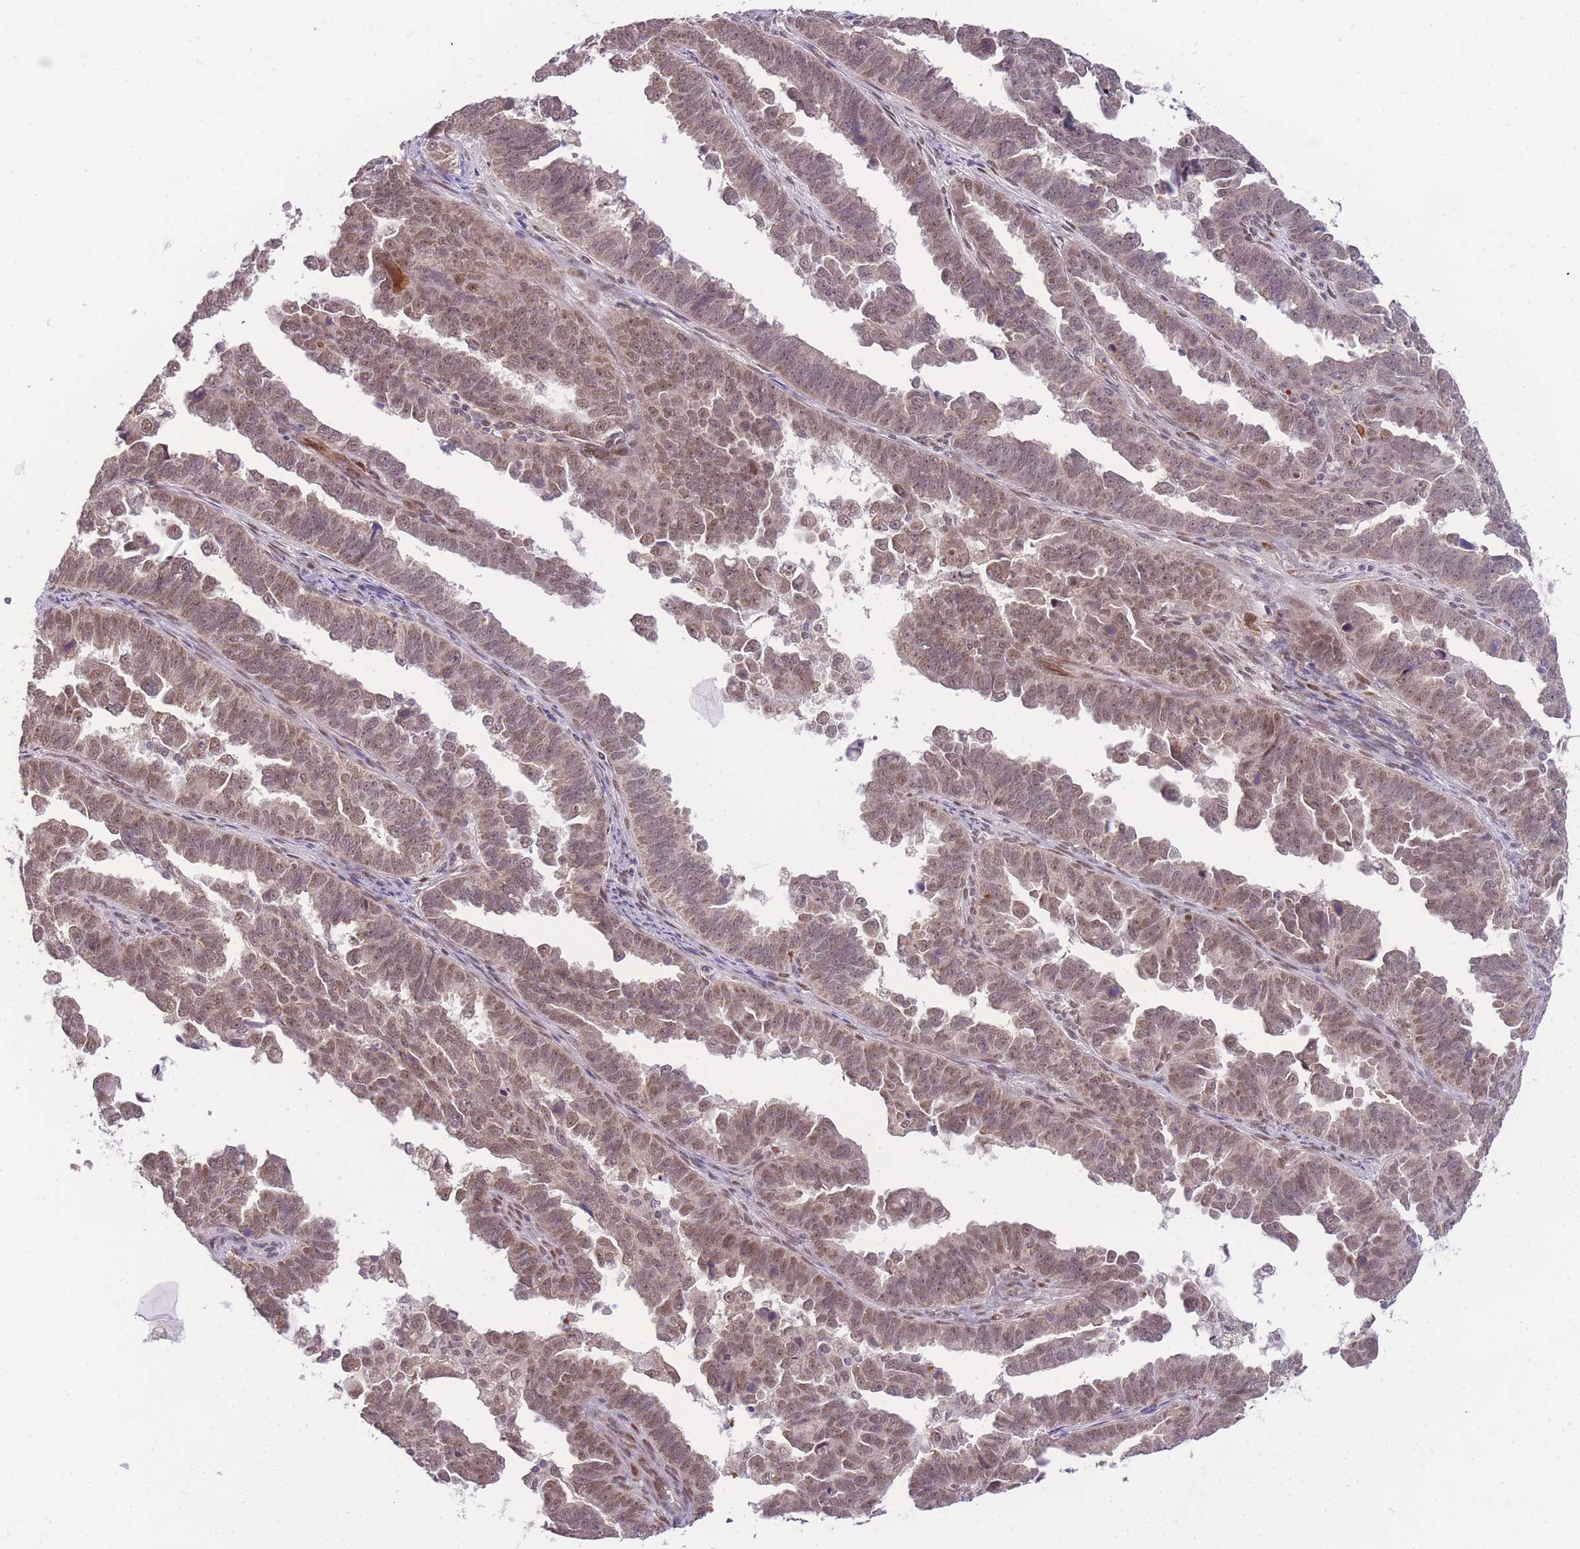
{"staining": {"intensity": "moderate", "quantity": ">75%", "location": "cytoplasmic/membranous,nuclear"}, "tissue": "endometrial cancer", "cell_type": "Tumor cells", "image_type": "cancer", "snomed": [{"axis": "morphology", "description": "Adenocarcinoma, NOS"}, {"axis": "topography", "description": "Endometrium"}], "caption": "Endometrial adenocarcinoma tissue exhibits moderate cytoplasmic/membranous and nuclear positivity in about >75% of tumor cells, visualized by immunohistochemistry. The protein of interest is shown in brown color, while the nuclei are stained blue.", "gene": "PUS10", "patient": {"sex": "female", "age": 75}}